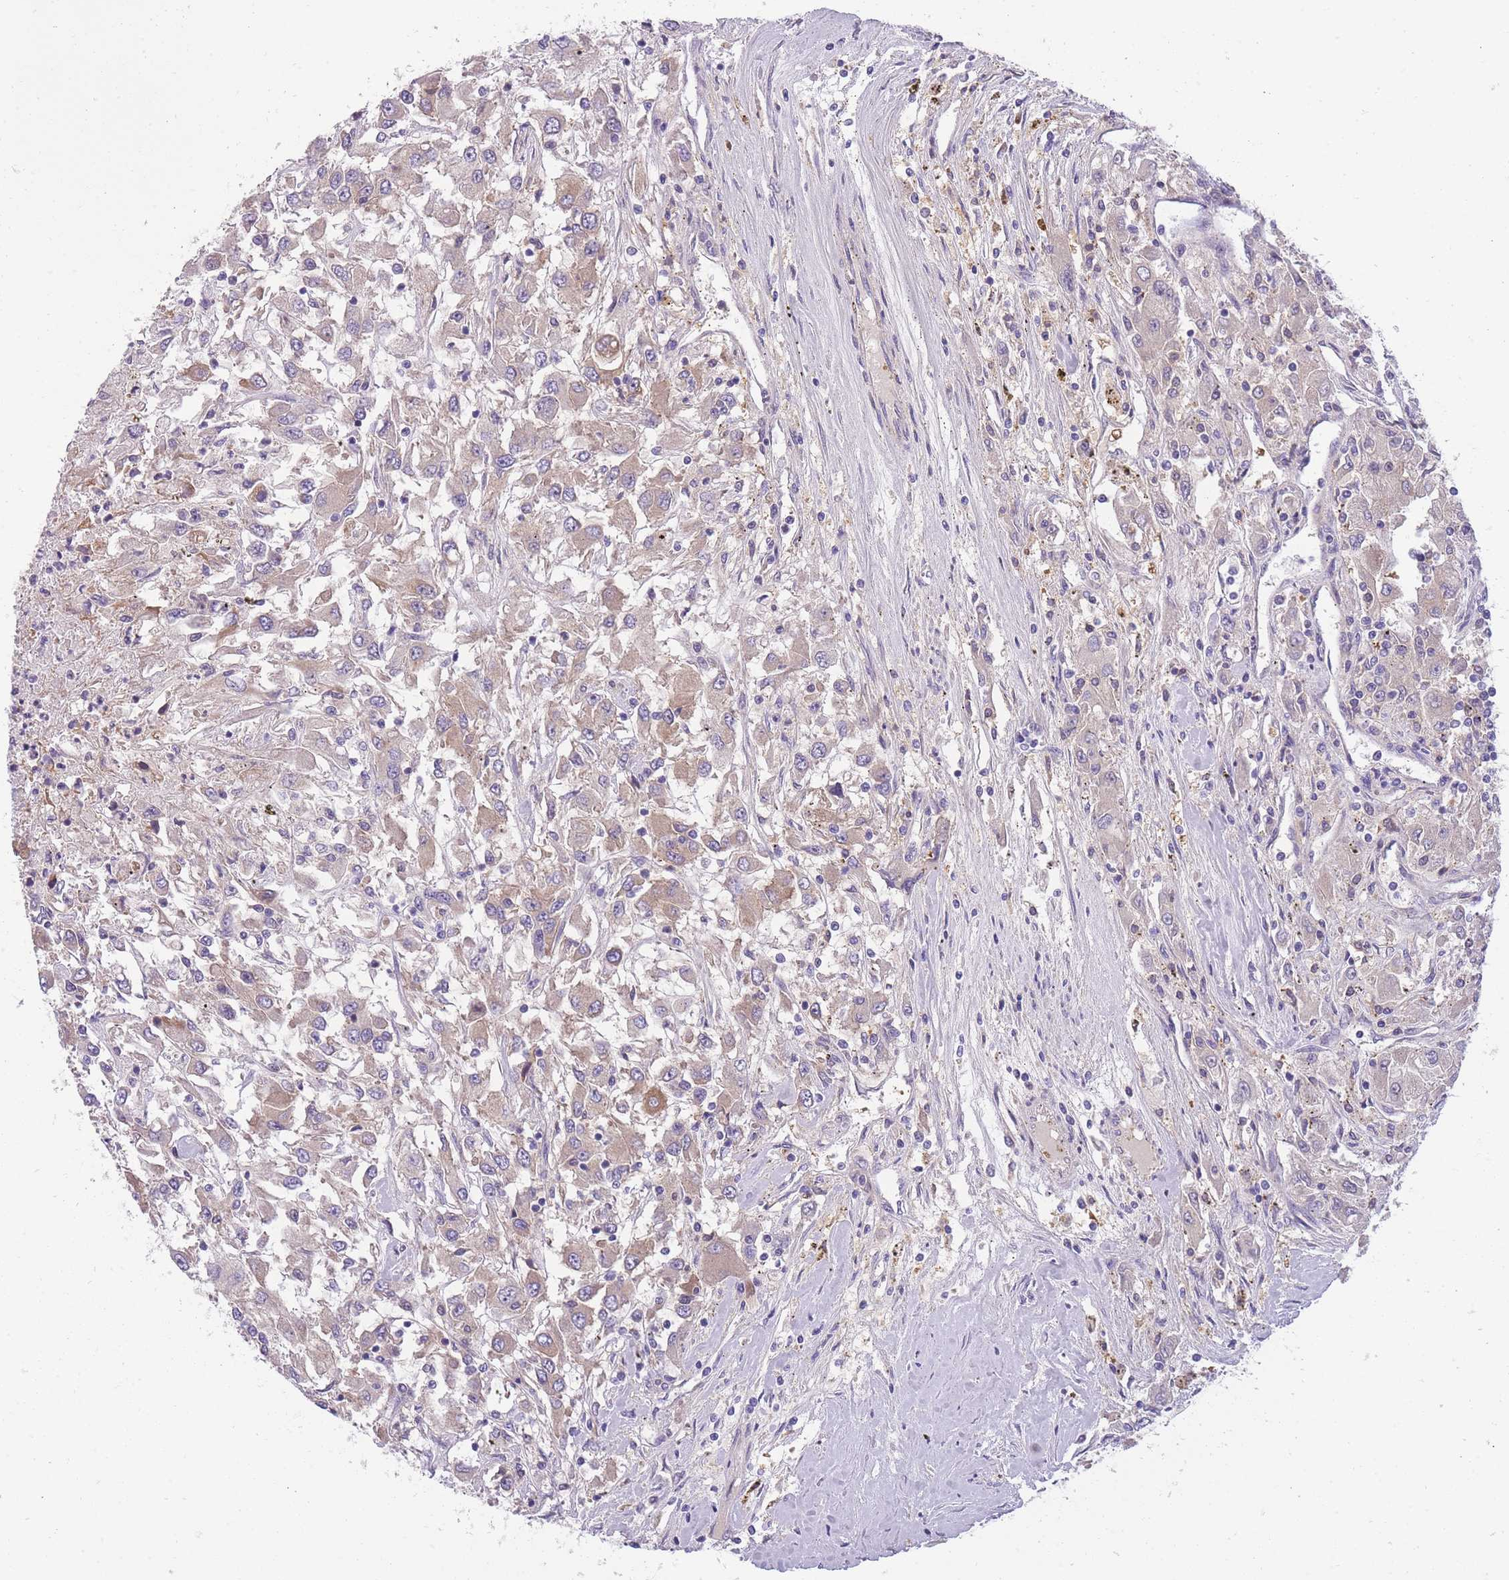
{"staining": {"intensity": "weak", "quantity": "25%-75%", "location": "cytoplasmic/membranous"}, "tissue": "renal cancer", "cell_type": "Tumor cells", "image_type": "cancer", "snomed": [{"axis": "morphology", "description": "Adenocarcinoma, NOS"}, {"axis": "topography", "description": "Kidney"}], "caption": "A high-resolution histopathology image shows IHC staining of renal cancer (adenocarcinoma), which shows weak cytoplasmic/membranous expression in approximately 25%-75% of tumor cells.", "gene": "CRYGN", "patient": {"sex": "female", "age": 67}}